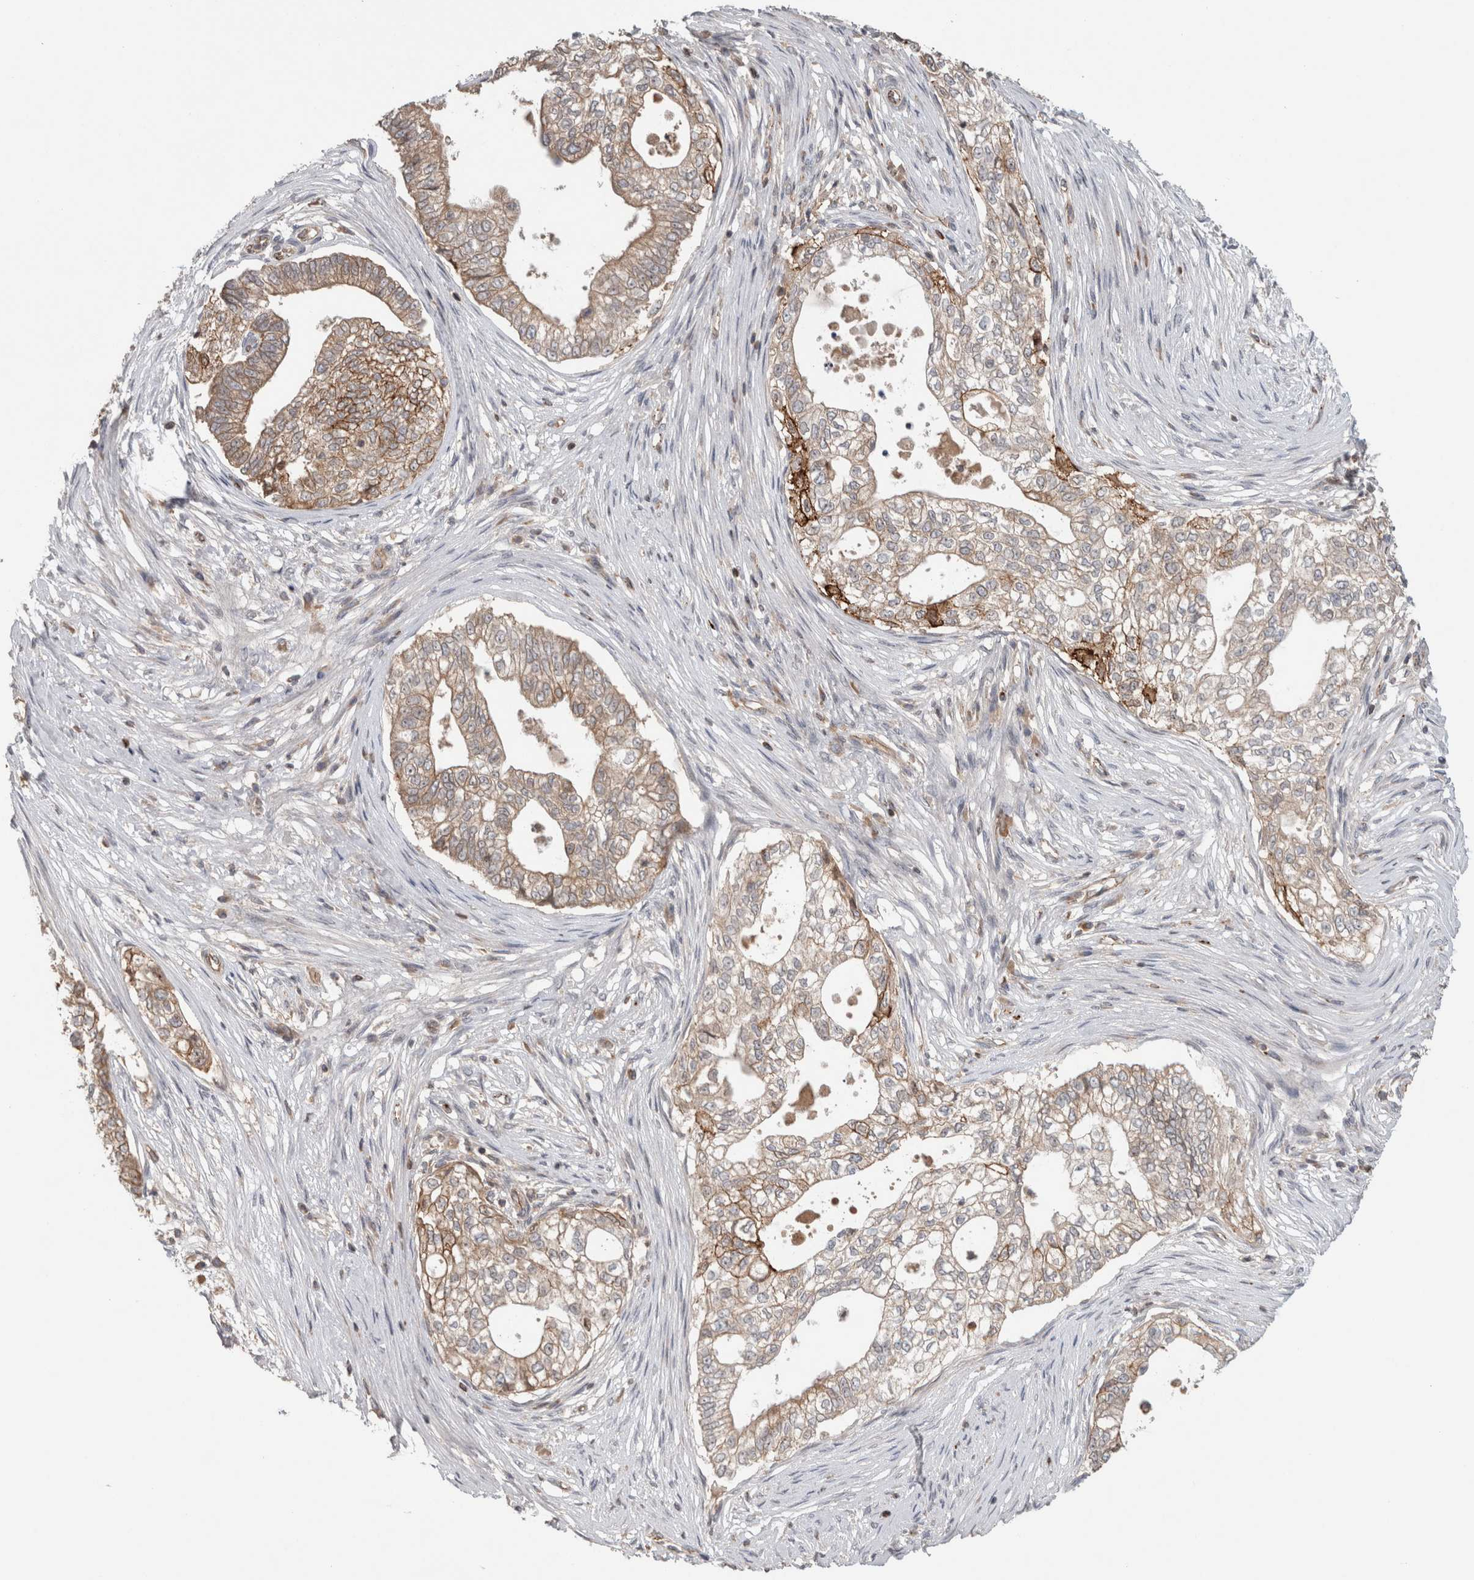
{"staining": {"intensity": "weak", "quantity": ">75%", "location": "cytoplasmic/membranous"}, "tissue": "pancreatic cancer", "cell_type": "Tumor cells", "image_type": "cancer", "snomed": [{"axis": "morphology", "description": "Adenocarcinoma, NOS"}, {"axis": "topography", "description": "Pancreas"}], "caption": "Brown immunohistochemical staining in human pancreatic cancer (adenocarcinoma) shows weak cytoplasmic/membranous expression in approximately >75% of tumor cells. The protein of interest is shown in brown color, while the nuclei are stained blue.", "gene": "TARBP1", "patient": {"sex": "male", "age": 72}}